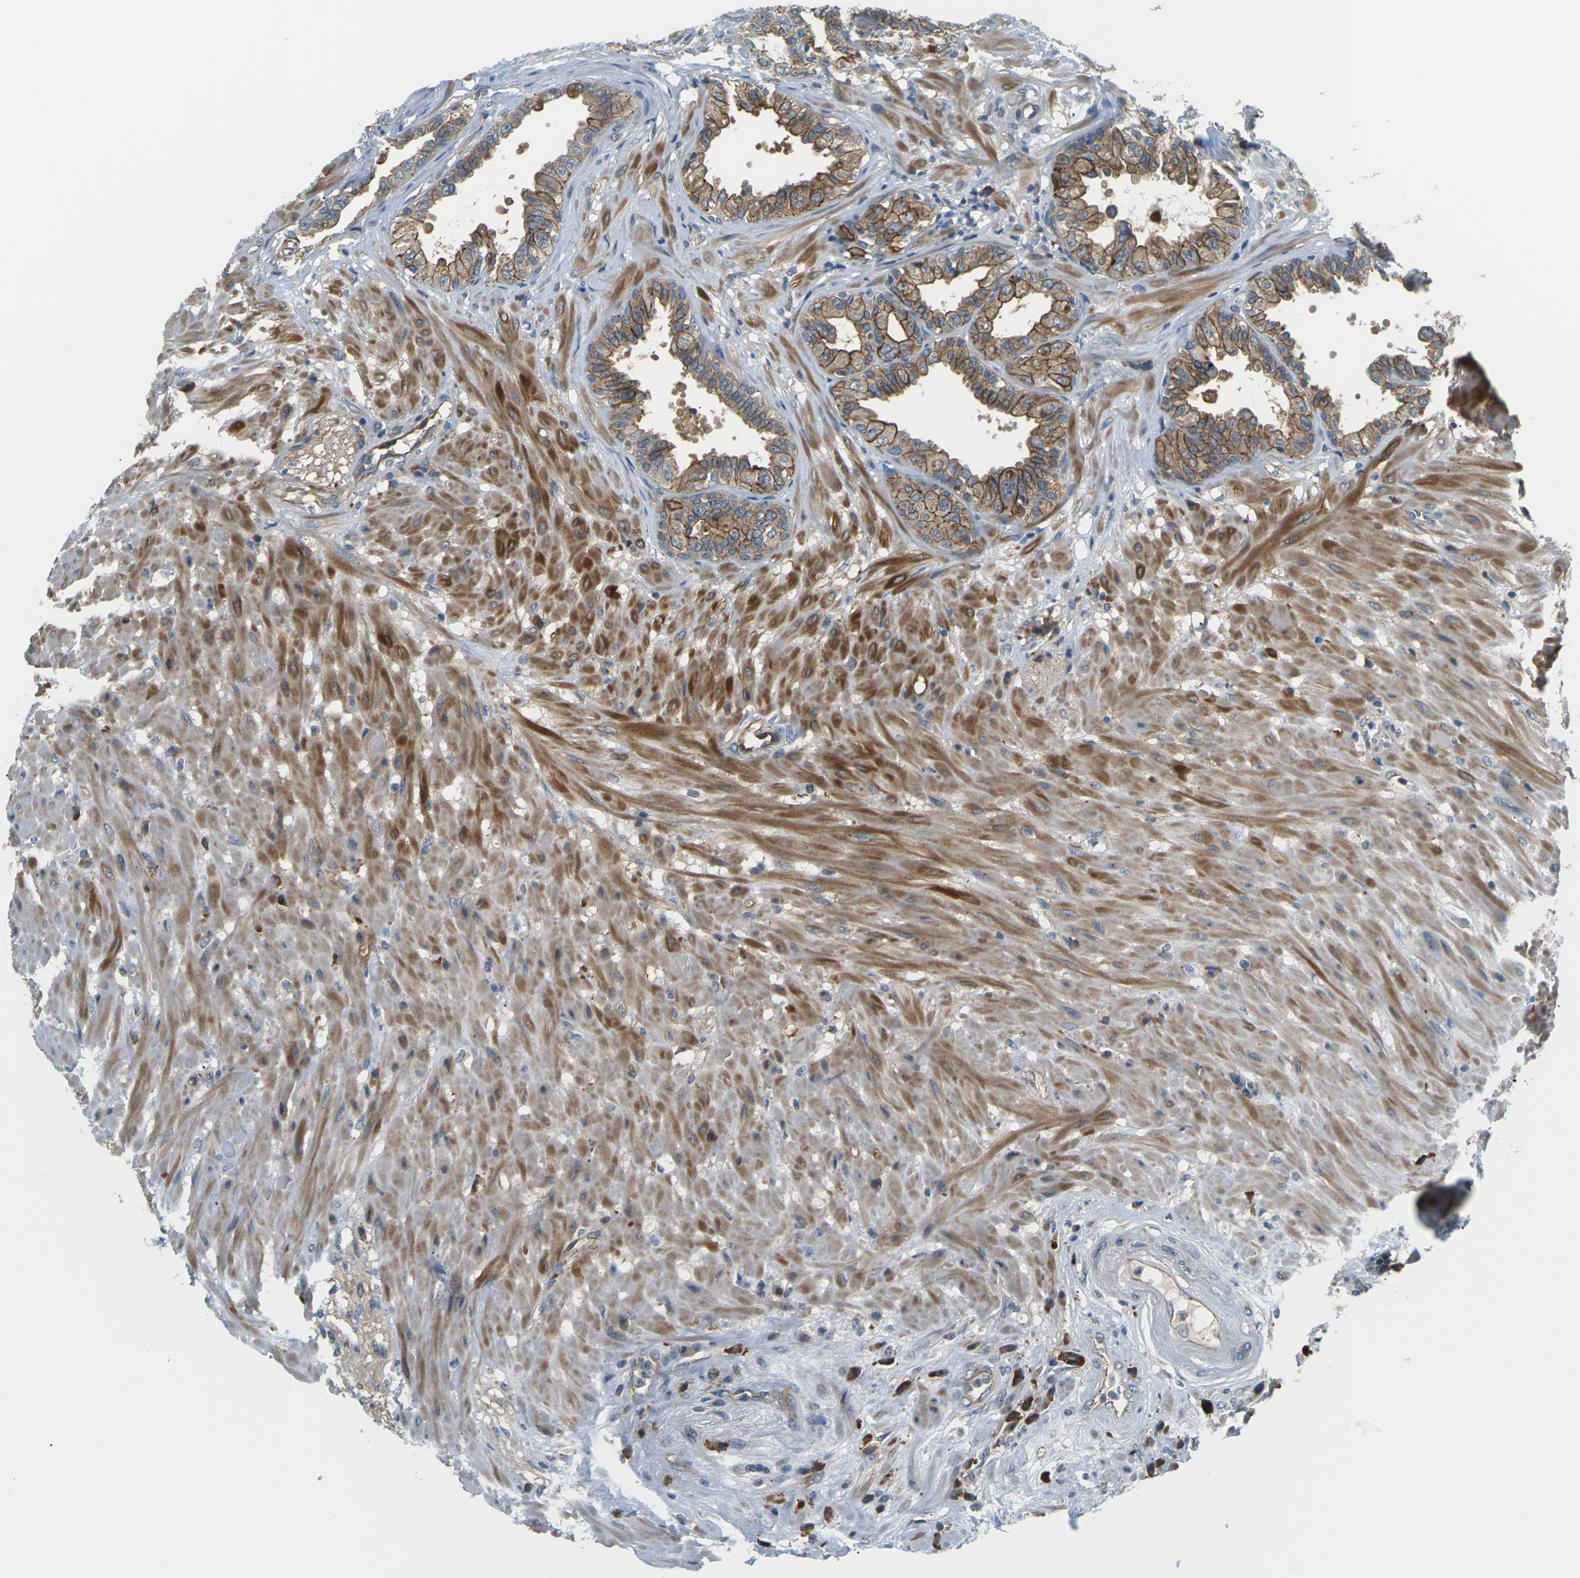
{"staining": {"intensity": "strong", "quantity": ">75%", "location": "cytoplasmic/membranous"}, "tissue": "seminal vesicle", "cell_type": "Glandular cells", "image_type": "normal", "snomed": [{"axis": "morphology", "description": "Normal tissue, NOS"}, {"axis": "topography", "description": "Seminal veicle"}], "caption": "A histopathology image of seminal vesicle stained for a protein exhibits strong cytoplasmic/membranous brown staining in glandular cells. Ihc stains the protein of interest in brown and the nuclei are stained blue.", "gene": "SLC13A3", "patient": {"sex": "male", "age": 61}}